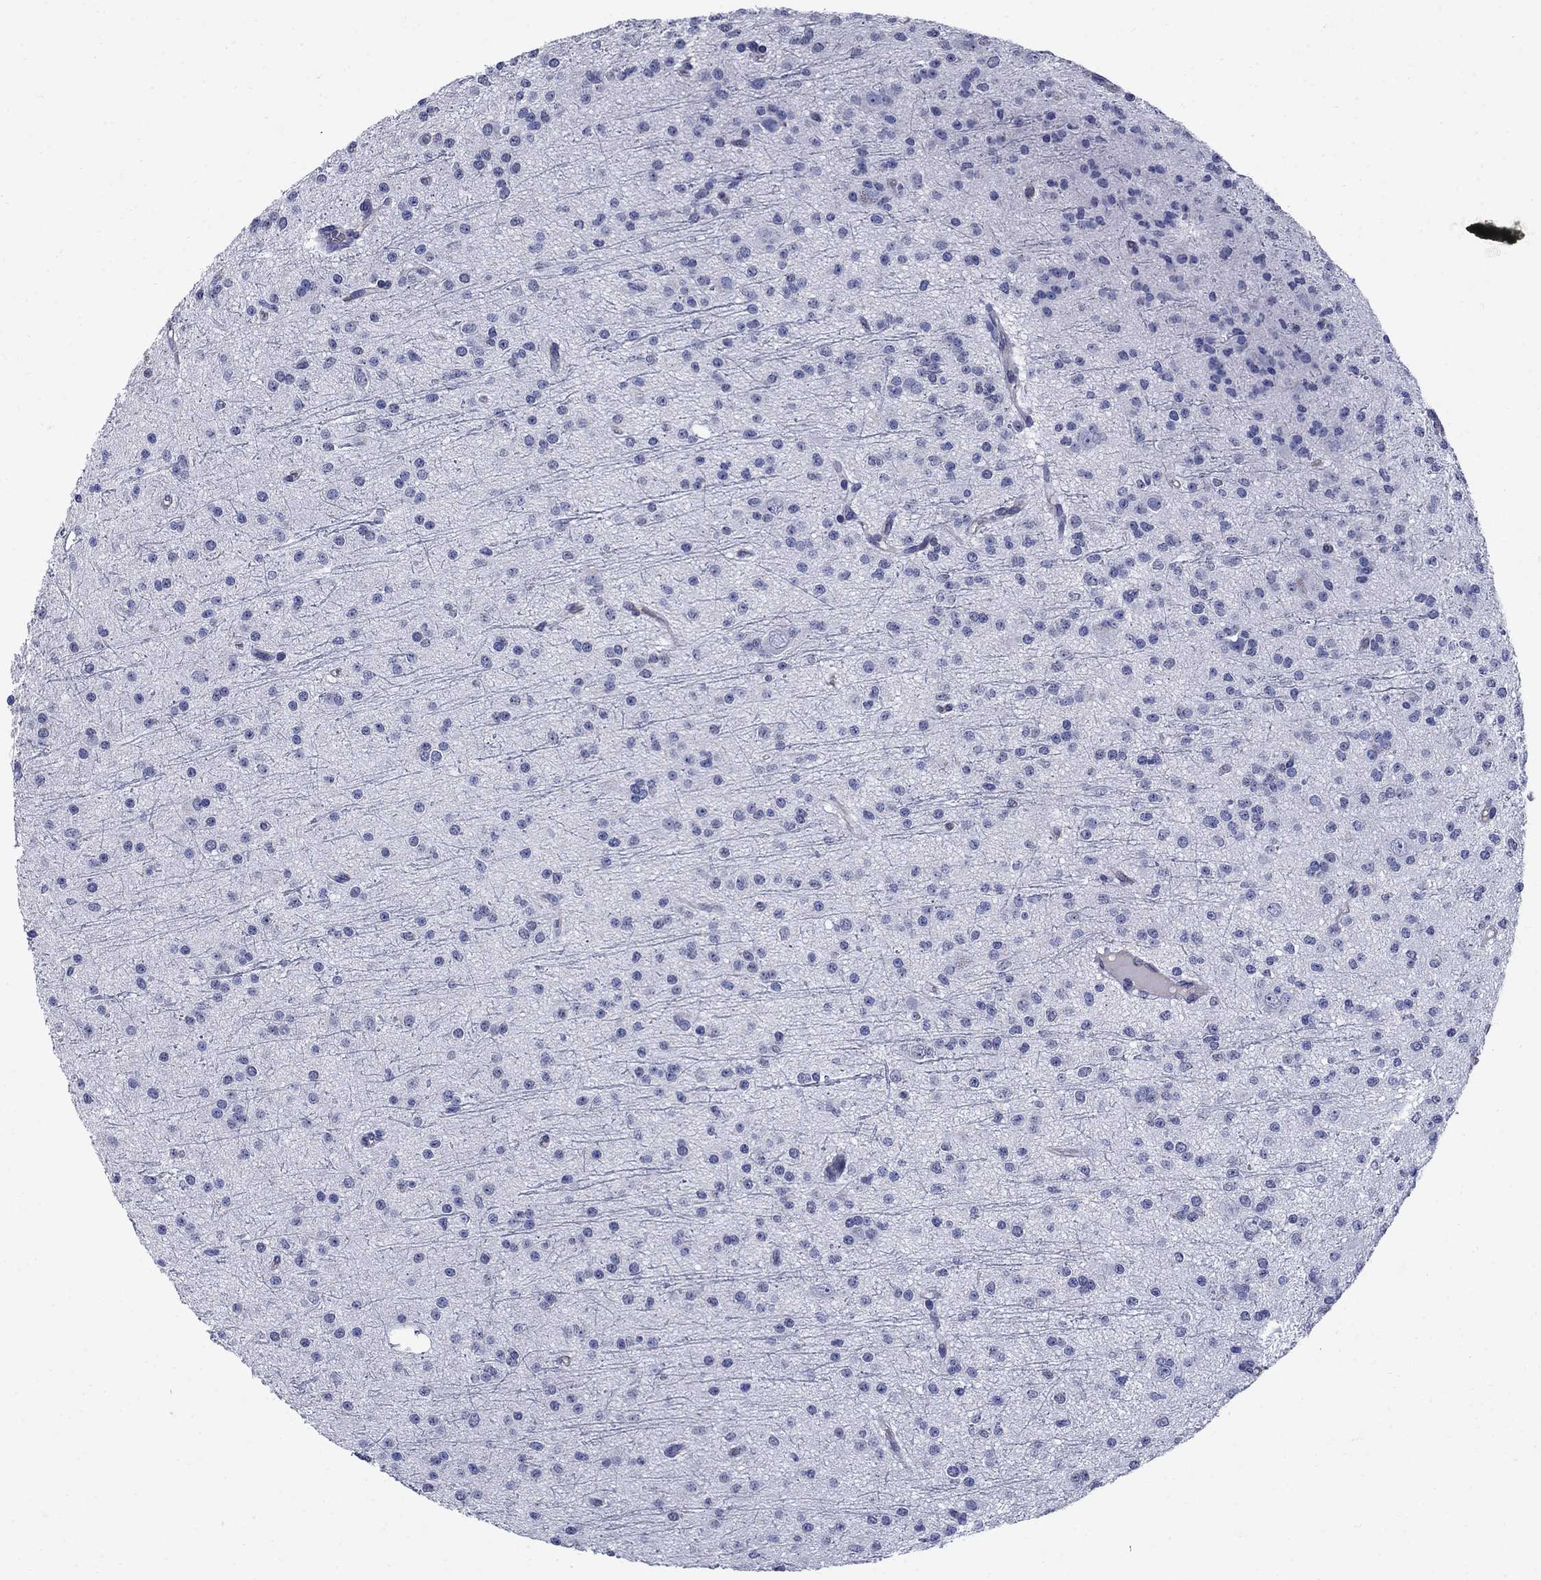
{"staining": {"intensity": "negative", "quantity": "none", "location": "none"}, "tissue": "glioma", "cell_type": "Tumor cells", "image_type": "cancer", "snomed": [{"axis": "morphology", "description": "Glioma, malignant, Low grade"}, {"axis": "topography", "description": "Brain"}], "caption": "Immunohistochemical staining of malignant glioma (low-grade) demonstrates no significant positivity in tumor cells. (Immunohistochemistry, brightfield microscopy, high magnification).", "gene": "SMCP", "patient": {"sex": "male", "age": 27}}